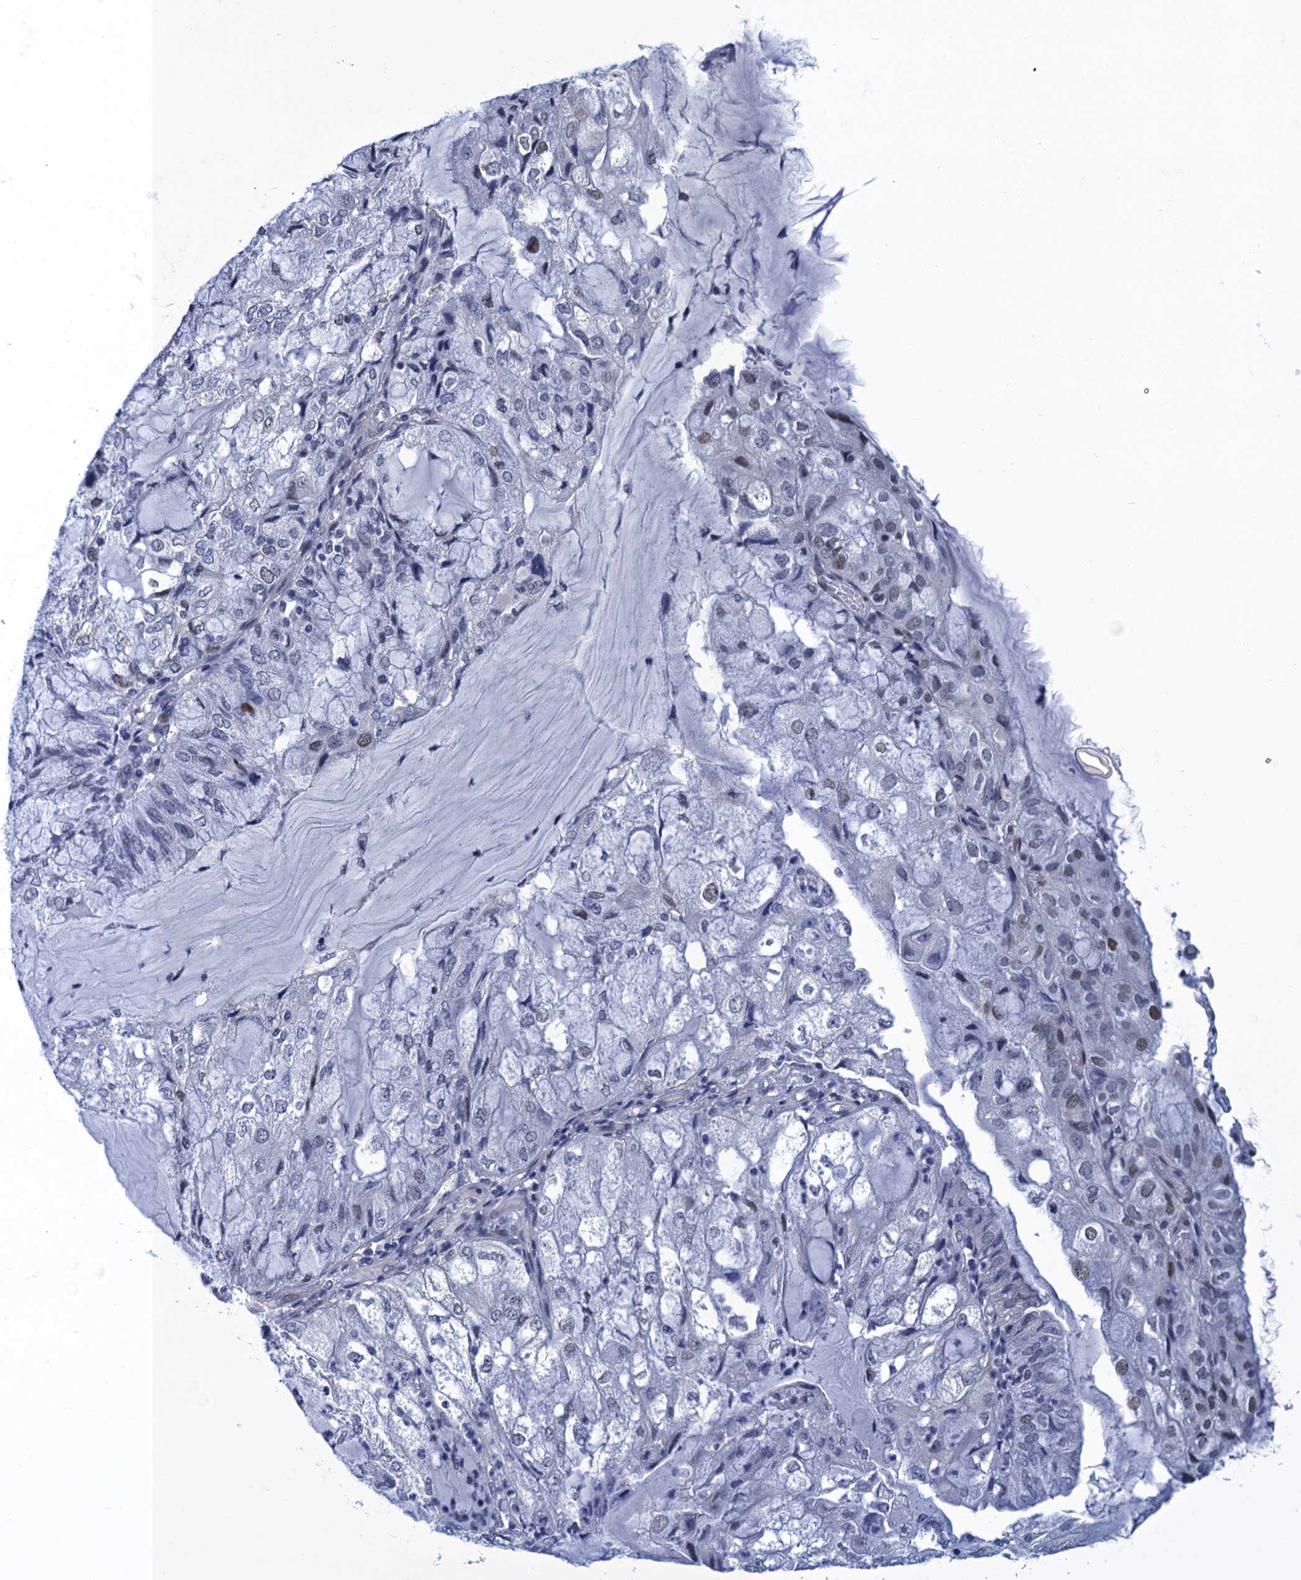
{"staining": {"intensity": "negative", "quantity": "none", "location": "none"}, "tissue": "endometrial cancer", "cell_type": "Tumor cells", "image_type": "cancer", "snomed": [{"axis": "morphology", "description": "Adenocarcinoma, NOS"}, {"axis": "topography", "description": "Endometrium"}], "caption": "Immunohistochemistry (IHC) micrograph of endometrial cancer stained for a protein (brown), which displays no positivity in tumor cells.", "gene": "GINS3", "patient": {"sex": "female", "age": 81}}